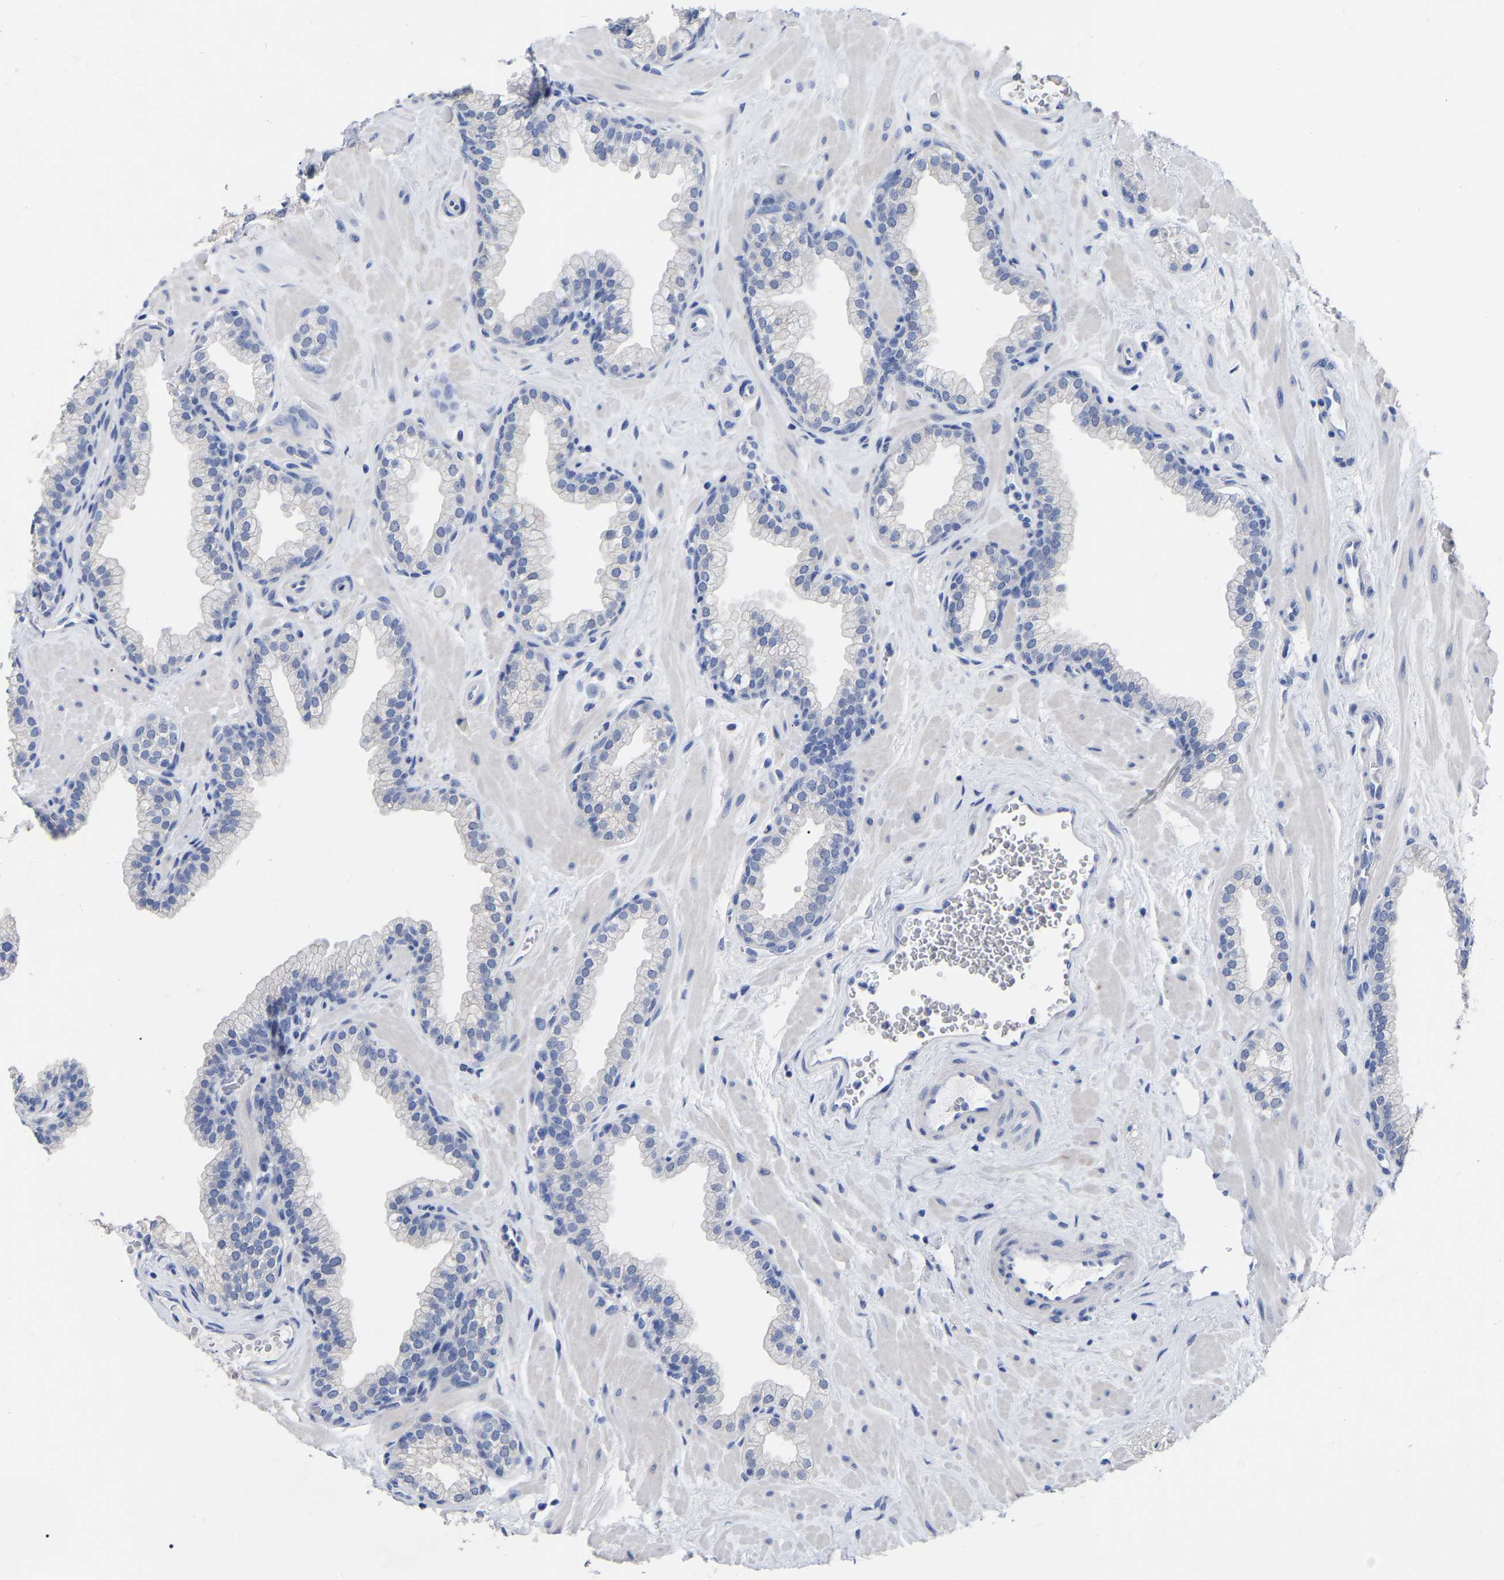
{"staining": {"intensity": "negative", "quantity": "none", "location": "none"}, "tissue": "prostate", "cell_type": "Glandular cells", "image_type": "normal", "snomed": [{"axis": "morphology", "description": "Normal tissue, NOS"}, {"axis": "morphology", "description": "Urothelial carcinoma, Low grade"}, {"axis": "topography", "description": "Urinary bladder"}, {"axis": "topography", "description": "Prostate"}], "caption": "The photomicrograph shows no significant staining in glandular cells of prostate. The staining was performed using DAB (3,3'-diaminobenzidine) to visualize the protein expression in brown, while the nuclei were stained in blue with hematoxylin (Magnification: 20x).", "gene": "ANXA13", "patient": {"sex": "male", "age": 60}}